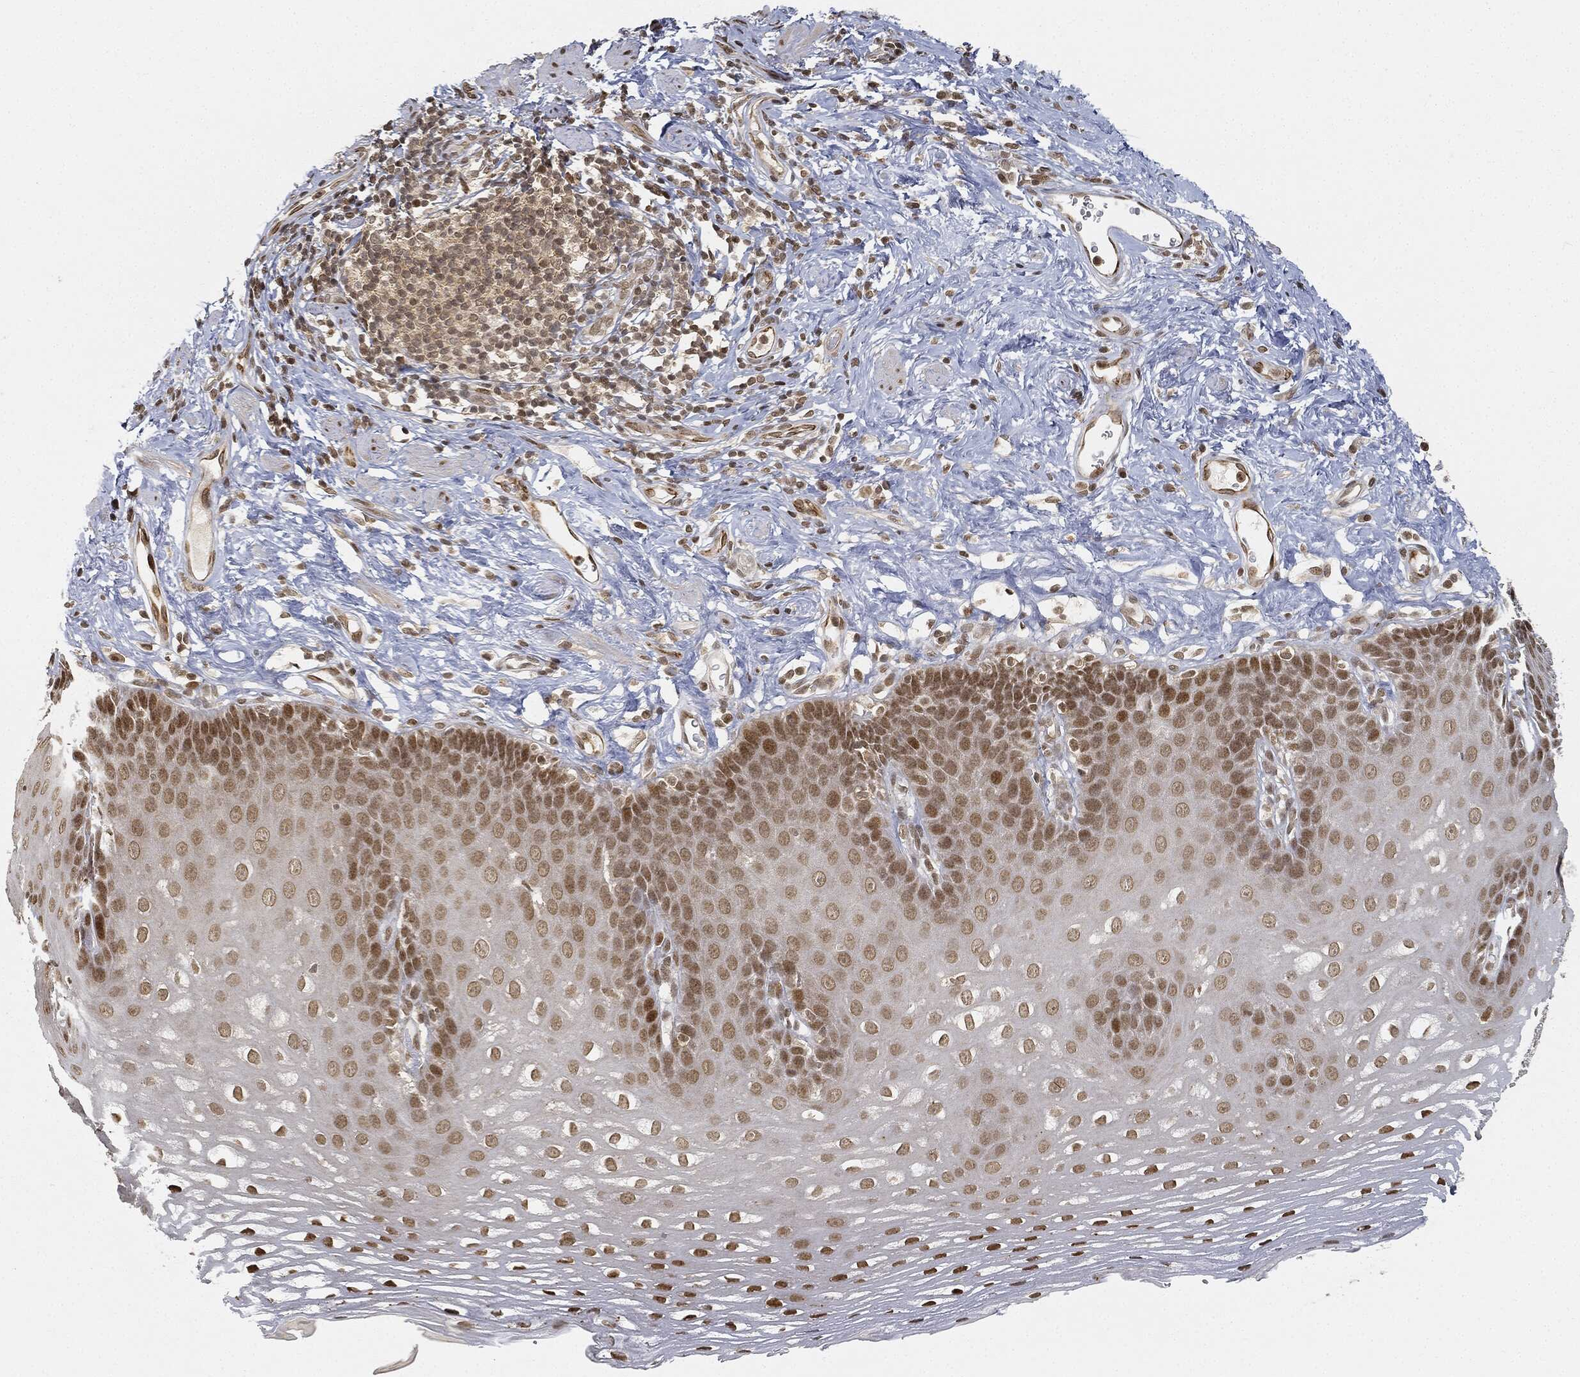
{"staining": {"intensity": "strong", "quantity": "<25%", "location": "nuclear"}, "tissue": "esophagus", "cell_type": "Squamous epithelial cells", "image_type": "normal", "snomed": [{"axis": "morphology", "description": "Normal tissue, NOS"}, {"axis": "topography", "description": "Esophagus"}], "caption": "Esophagus stained with DAB (3,3'-diaminobenzidine) immunohistochemistry shows medium levels of strong nuclear staining in about <25% of squamous epithelial cells. (DAB (3,3'-diaminobenzidine) IHC with brightfield microscopy, high magnification).", "gene": "CIB1", "patient": {"sex": "male", "age": 64}}